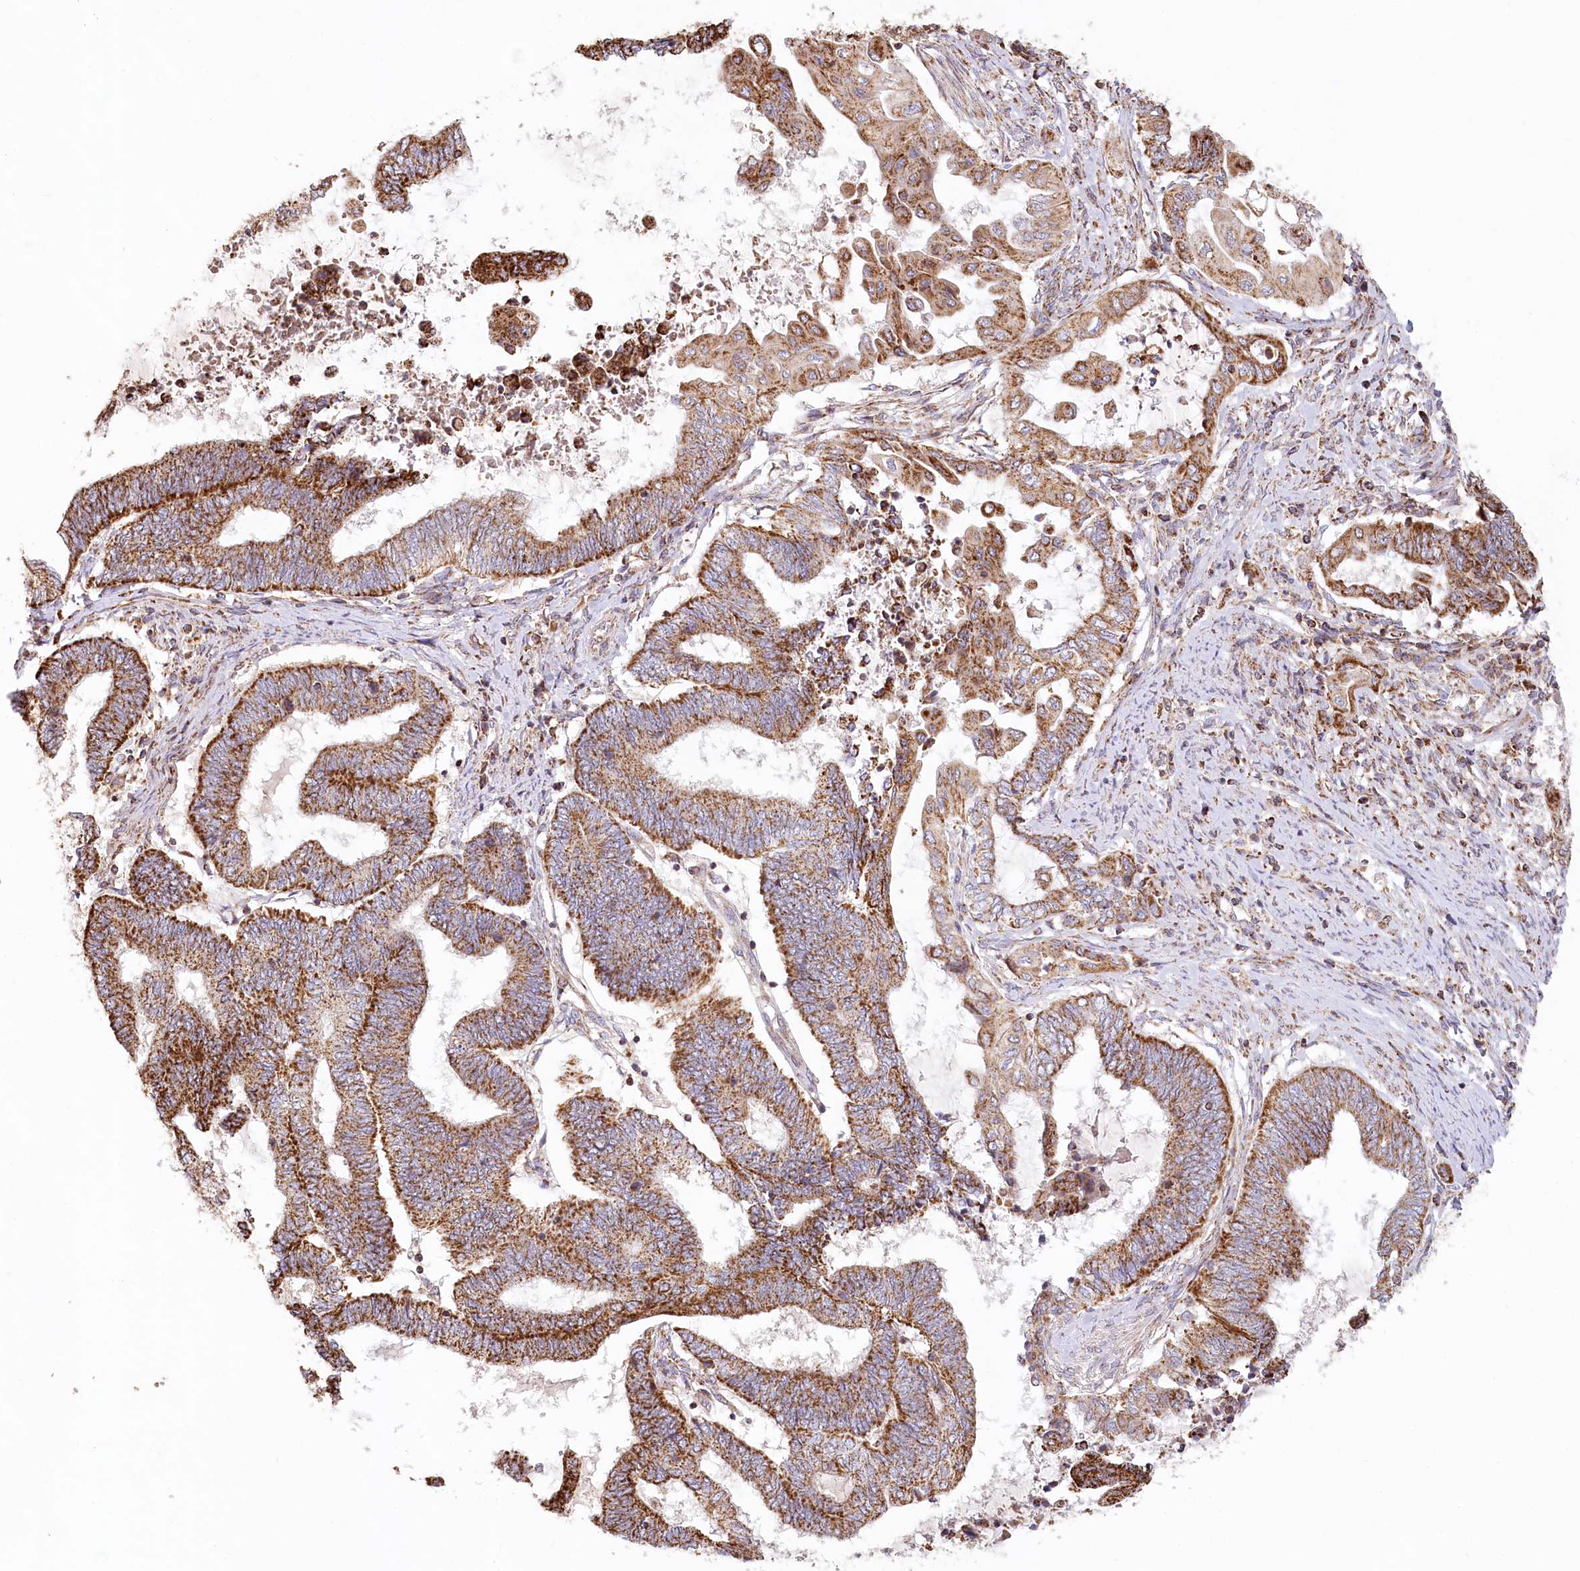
{"staining": {"intensity": "strong", "quantity": ">75%", "location": "cytoplasmic/membranous"}, "tissue": "endometrial cancer", "cell_type": "Tumor cells", "image_type": "cancer", "snomed": [{"axis": "morphology", "description": "Adenocarcinoma, NOS"}, {"axis": "topography", "description": "Uterus"}, {"axis": "topography", "description": "Endometrium"}], "caption": "DAB (3,3'-diaminobenzidine) immunohistochemical staining of human adenocarcinoma (endometrial) displays strong cytoplasmic/membranous protein positivity in about >75% of tumor cells. (DAB (3,3'-diaminobenzidine) IHC with brightfield microscopy, high magnification).", "gene": "UMPS", "patient": {"sex": "female", "age": 70}}